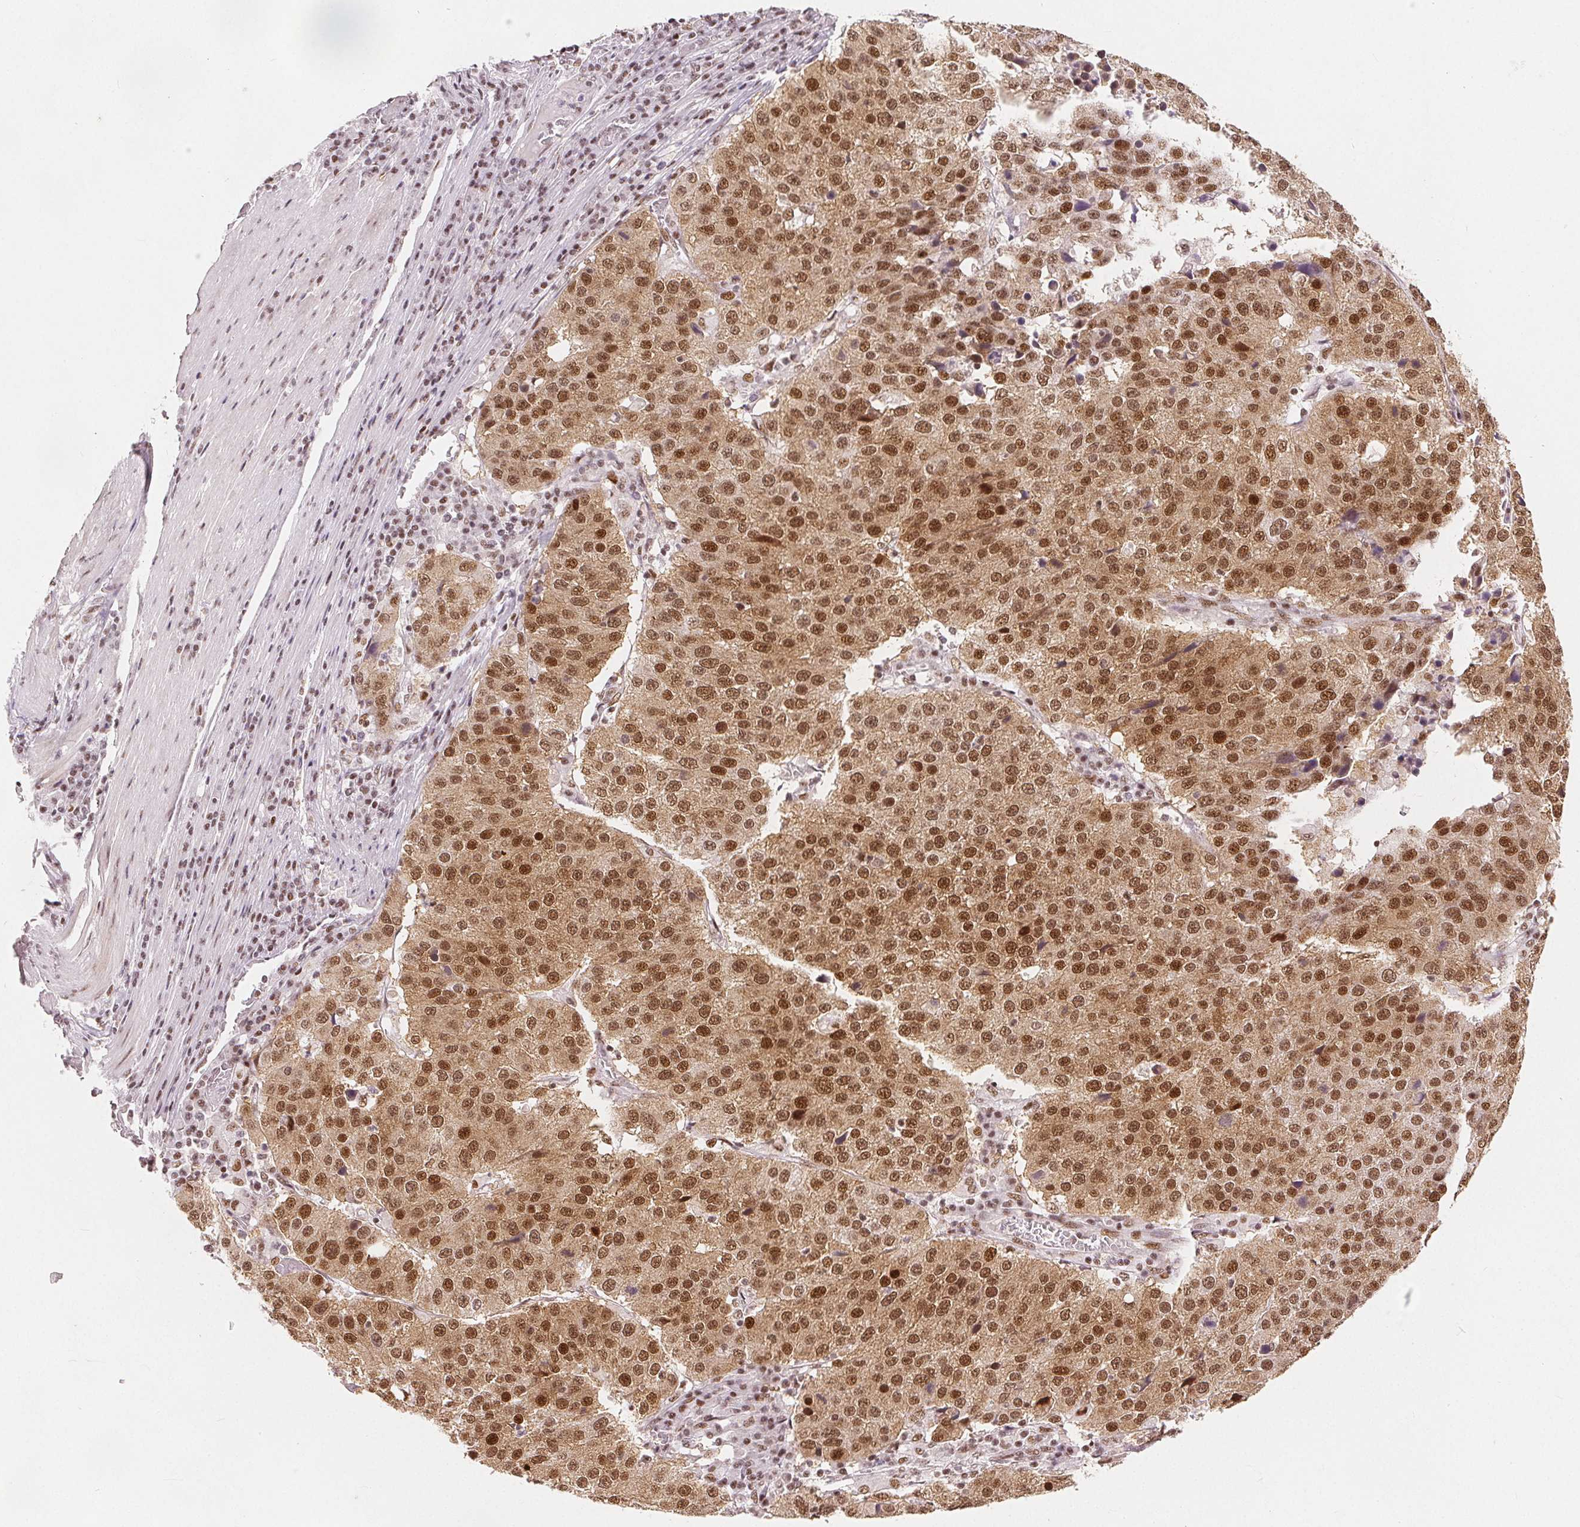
{"staining": {"intensity": "moderate", "quantity": ">75%", "location": "nuclear"}, "tissue": "stomach cancer", "cell_type": "Tumor cells", "image_type": "cancer", "snomed": [{"axis": "morphology", "description": "Adenocarcinoma, NOS"}, {"axis": "topography", "description": "Stomach"}], "caption": "Immunohistochemical staining of stomach cancer displays medium levels of moderate nuclear protein positivity in about >75% of tumor cells. Using DAB (brown) and hematoxylin (blue) stains, captured at high magnification using brightfield microscopy.", "gene": "ZNF703", "patient": {"sex": "male", "age": 71}}